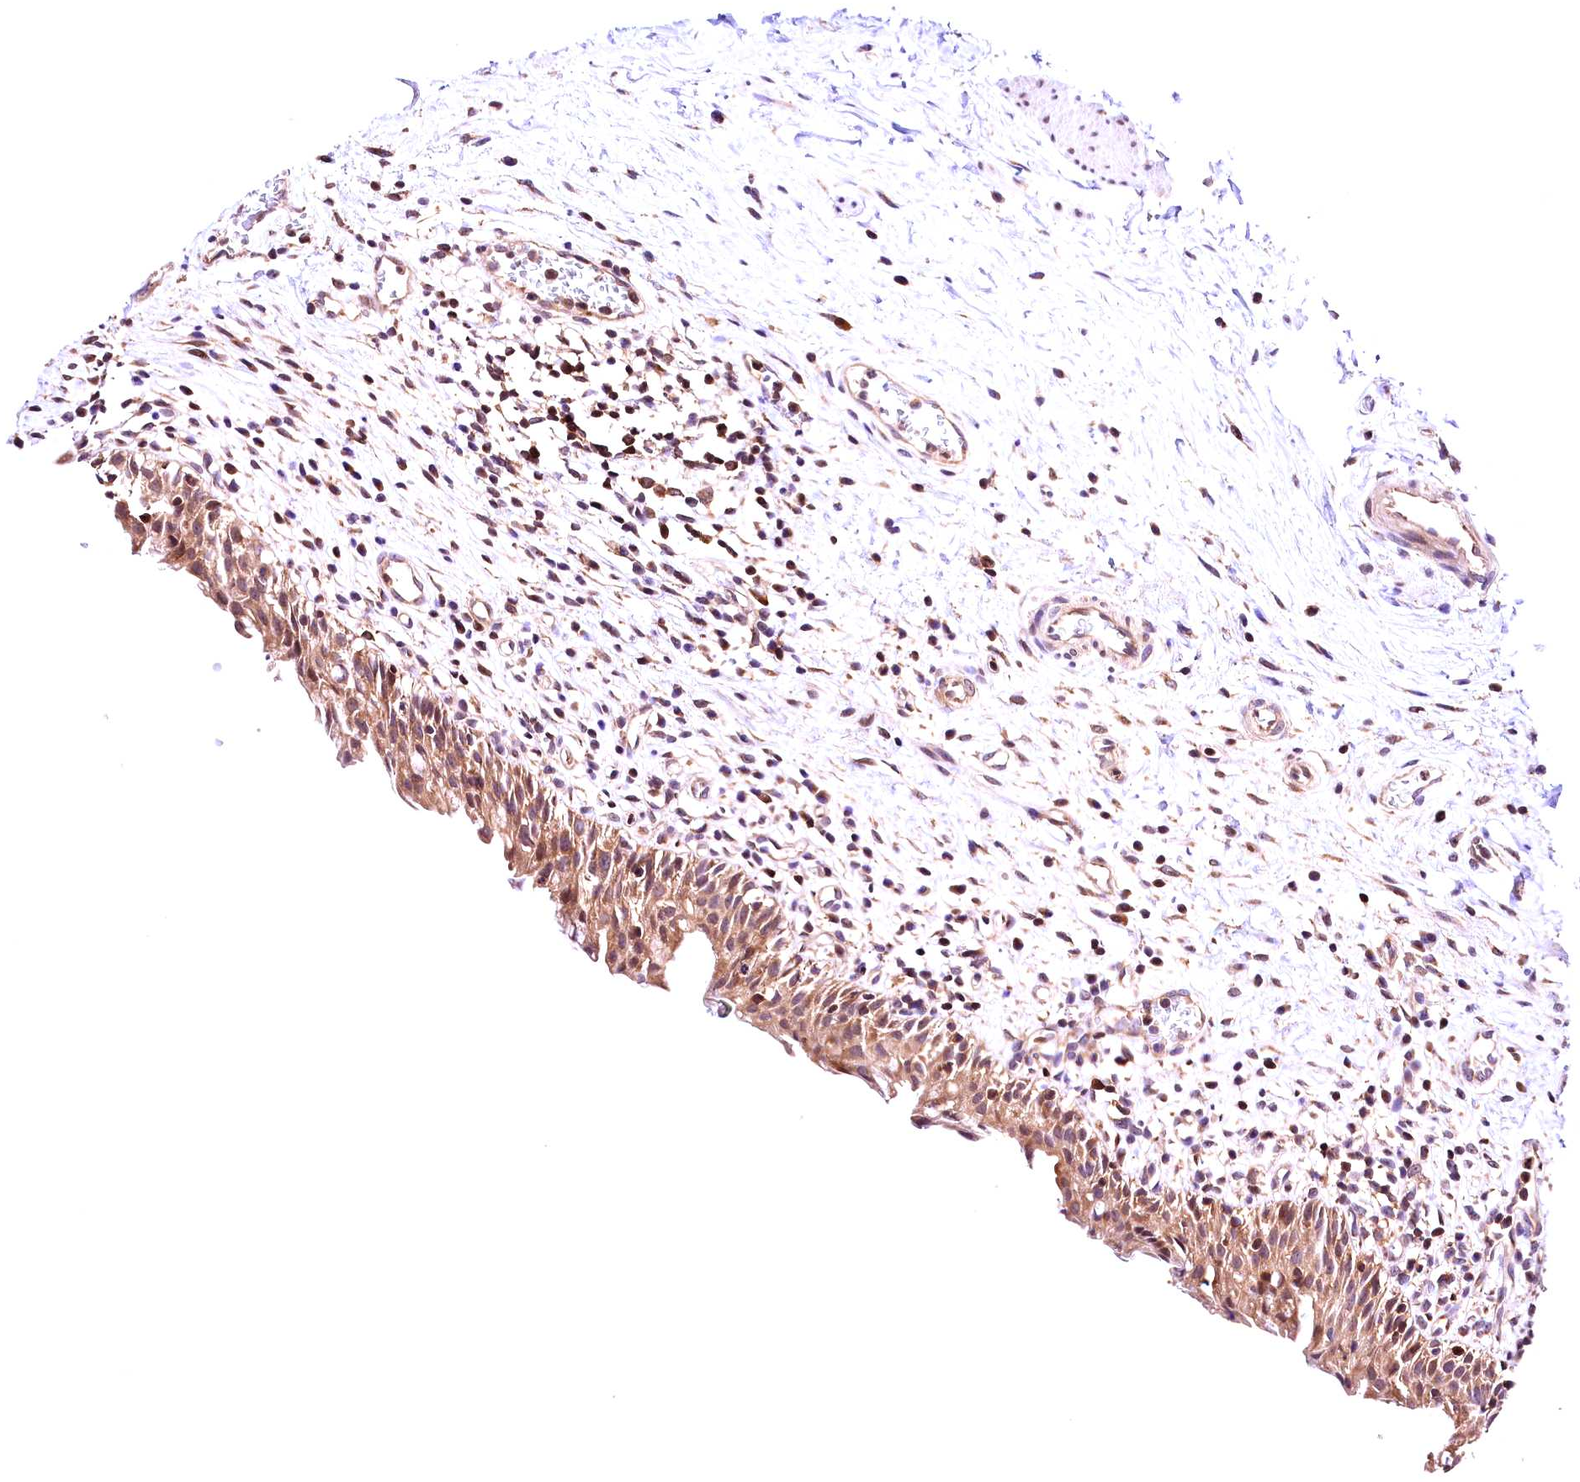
{"staining": {"intensity": "moderate", "quantity": ">75%", "location": "cytoplasmic/membranous,nuclear"}, "tissue": "urinary bladder", "cell_type": "Urothelial cells", "image_type": "normal", "snomed": [{"axis": "morphology", "description": "Normal tissue, NOS"}, {"axis": "morphology", "description": "Inflammation, NOS"}, {"axis": "topography", "description": "Urinary bladder"}], "caption": "Immunohistochemistry (IHC) micrograph of normal urinary bladder: urinary bladder stained using immunohistochemistry reveals medium levels of moderate protein expression localized specifically in the cytoplasmic/membranous,nuclear of urothelial cells, appearing as a cytoplasmic/membranous,nuclear brown color.", "gene": "CHORDC1", "patient": {"sex": "male", "age": 63}}